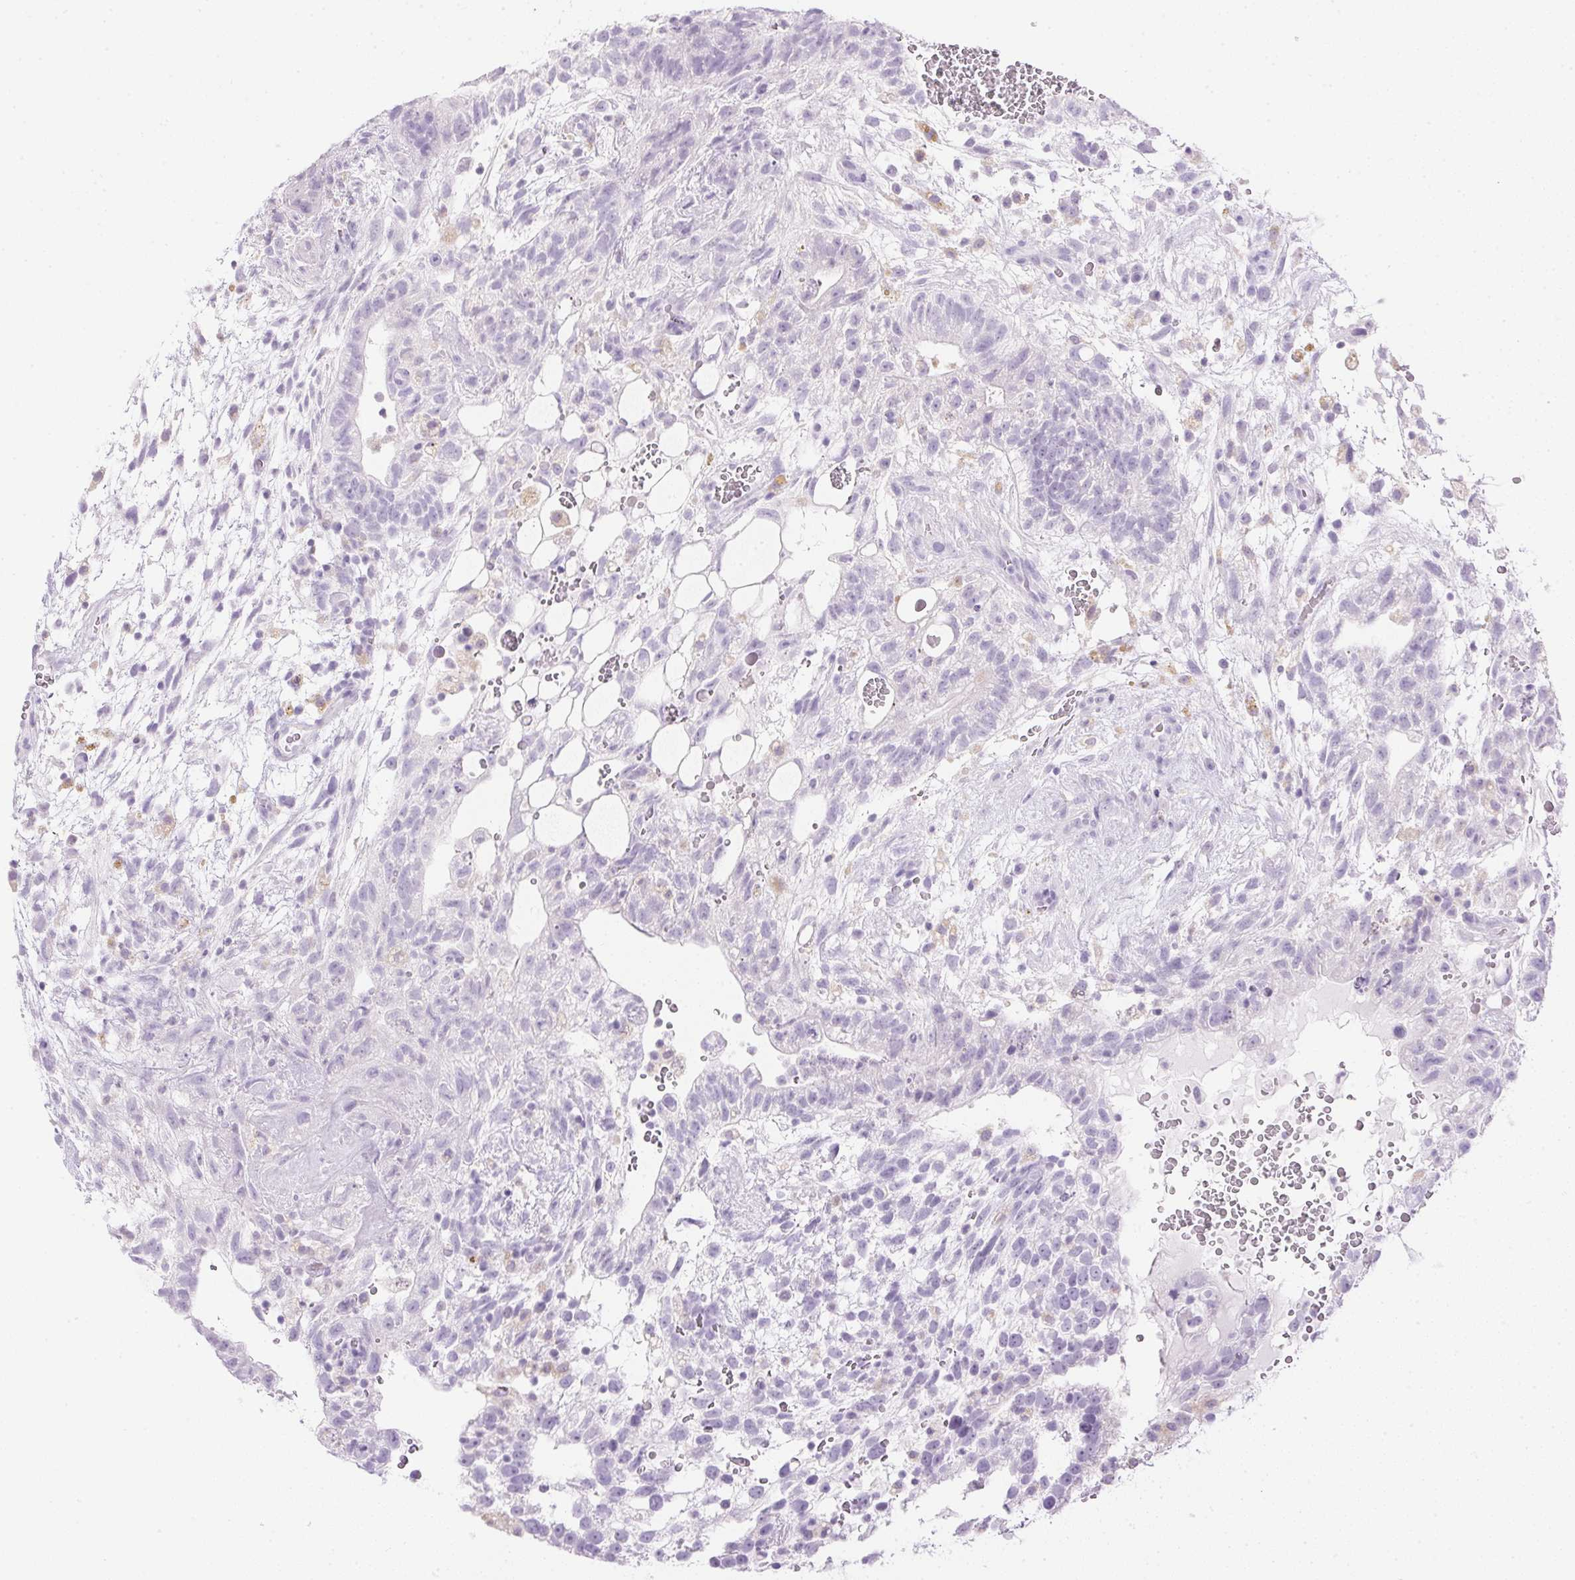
{"staining": {"intensity": "negative", "quantity": "none", "location": "none"}, "tissue": "testis cancer", "cell_type": "Tumor cells", "image_type": "cancer", "snomed": [{"axis": "morphology", "description": "Normal tissue, NOS"}, {"axis": "morphology", "description": "Carcinoma, Embryonal, NOS"}, {"axis": "topography", "description": "Testis"}], "caption": "This is an IHC histopathology image of testis cancer. There is no positivity in tumor cells.", "gene": "ATP6V1G3", "patient": {"sex": "male", "age": 32}}